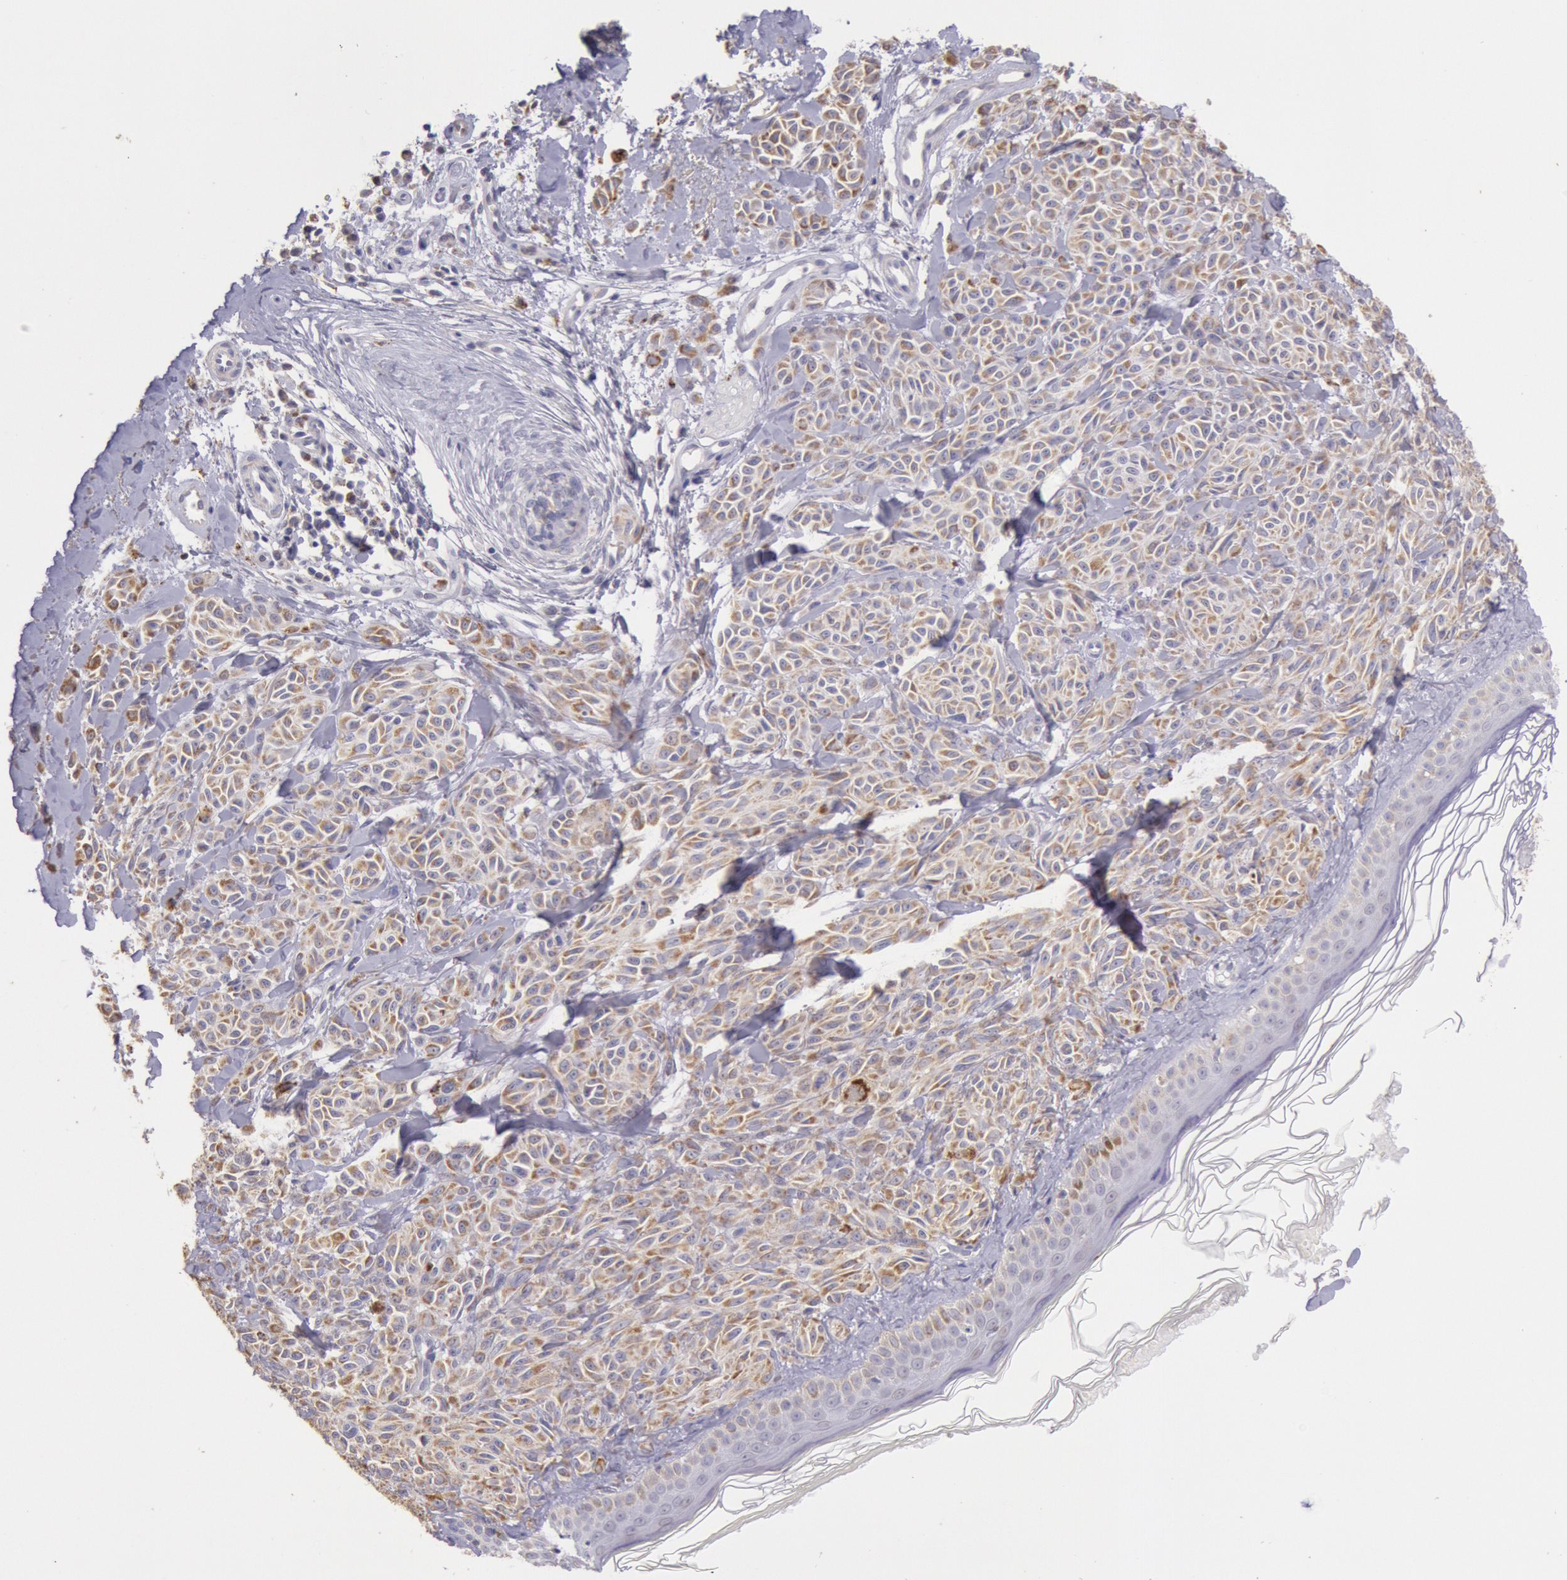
{"staining": {"intensity": "moderate", "quantity": ">75%", "location": "cytoplasmic/membranous"}, "tissue": "melanoma", "cell_type": "Tumor cells", "image_type": "cancer", "snomed": [{"axis": "morphology", "description": "Malignant melanoma, NOS"}, {"axis": "topography", "description": "Skin"}], "caption": "Immunohistochemical staining of human malignant melanoma reveals medium levels of moderate cytoplasmic/membranous protein positivity in about >75% of tumor cells.", "gene": "FRMD6", "patient": {"sex": "female", "age": 73}}